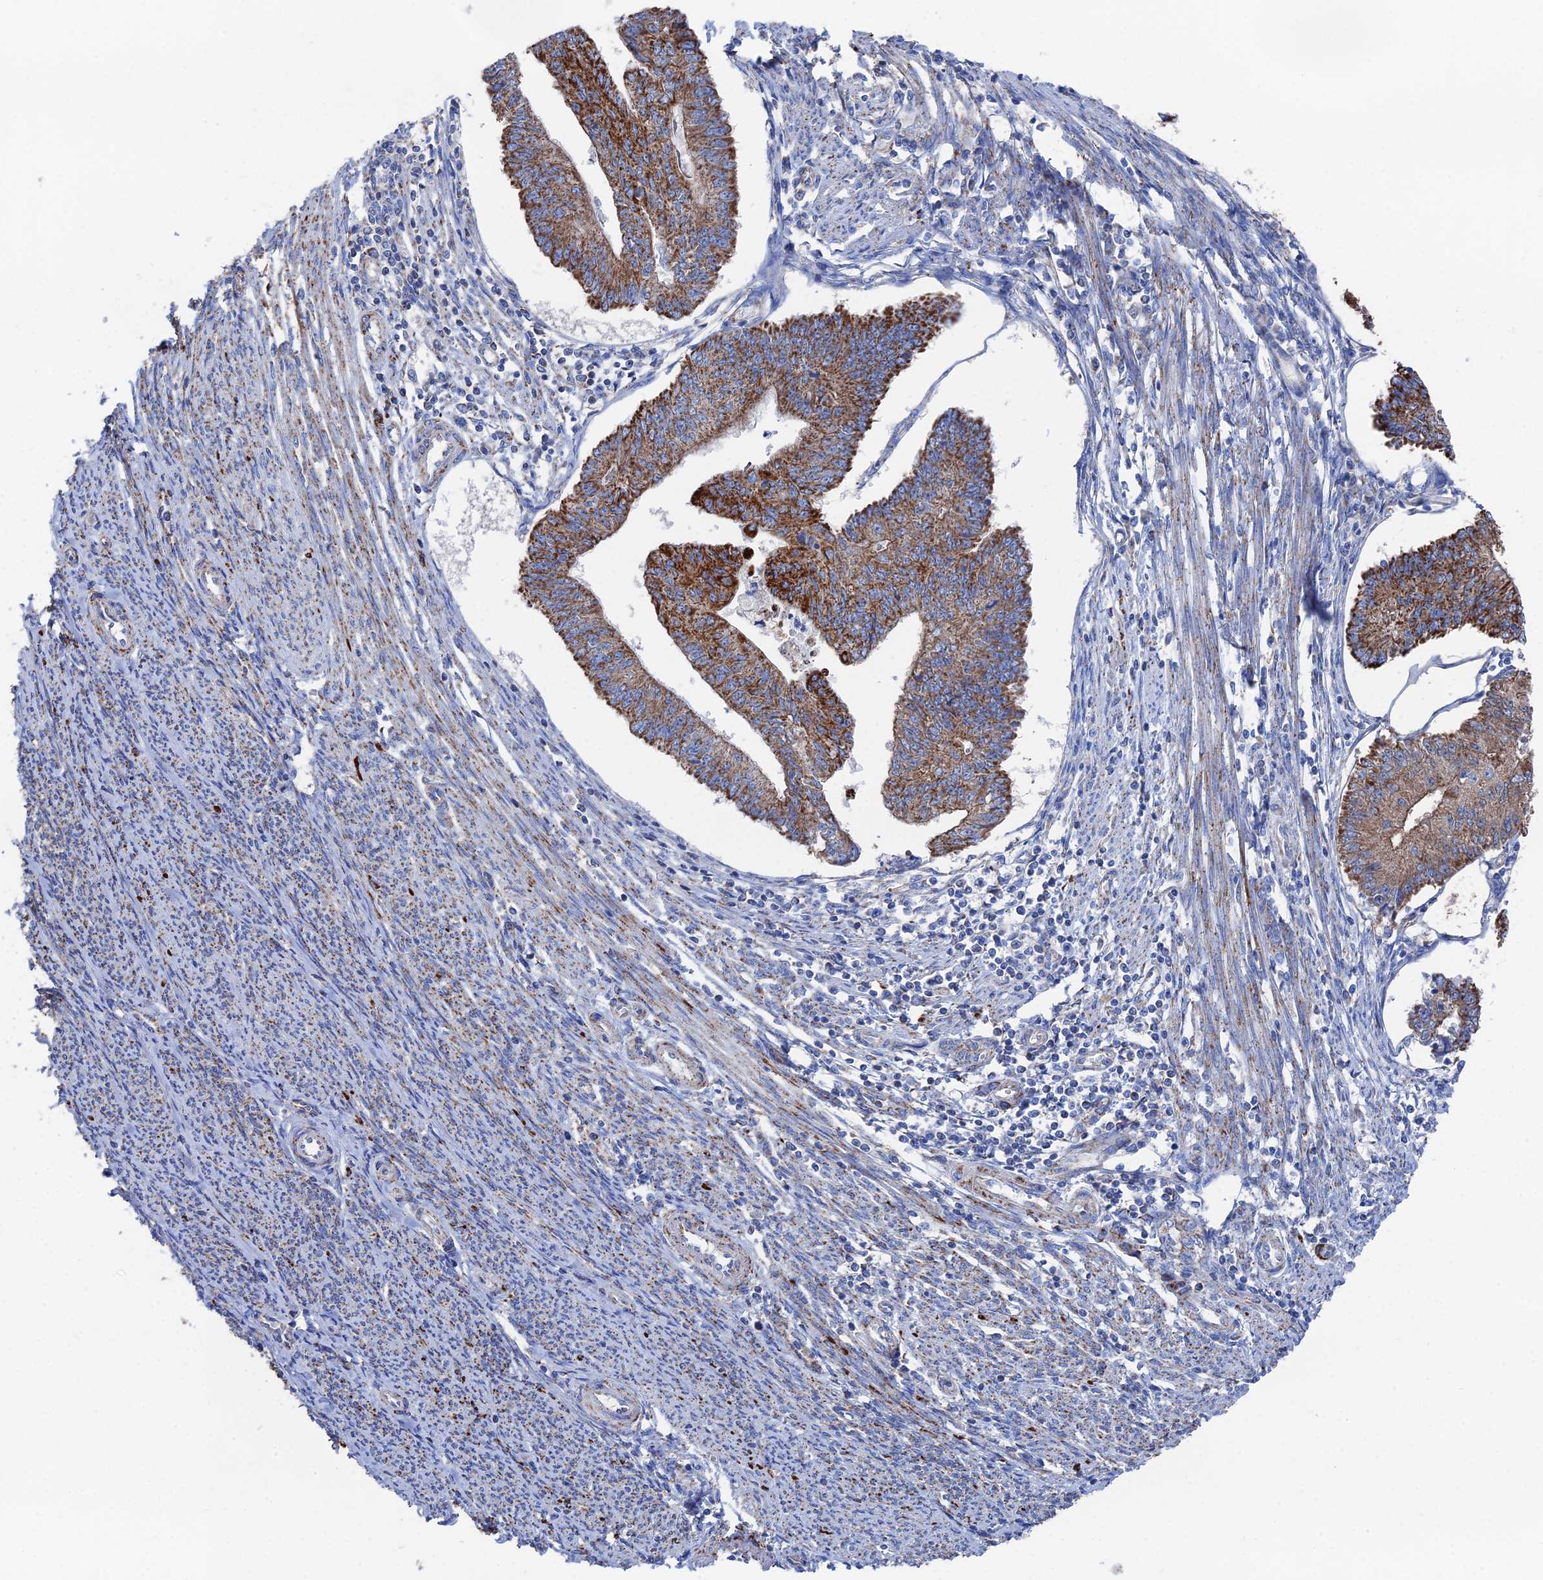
{"staining": {"intensity": "strong", "quantity": ">75%", "location": "cytoplasmic/membranous"}, "tissue": "endometrial cancer", "cell_type": "Tumor cells", "image_type": "cancer", "snomed": [{"axis": "morphology", "description": "Adenocarcinoma, NOS"}, {"axis": "topography", "description": "Endometrium"}], "caption": "An image of endometrial cancer stained for a protein demonstrates strong cytoplasmic/membranous brown staining in tumor cells.", "gene": "IFT80", "patient": {"sex": "female", "age": 56}}